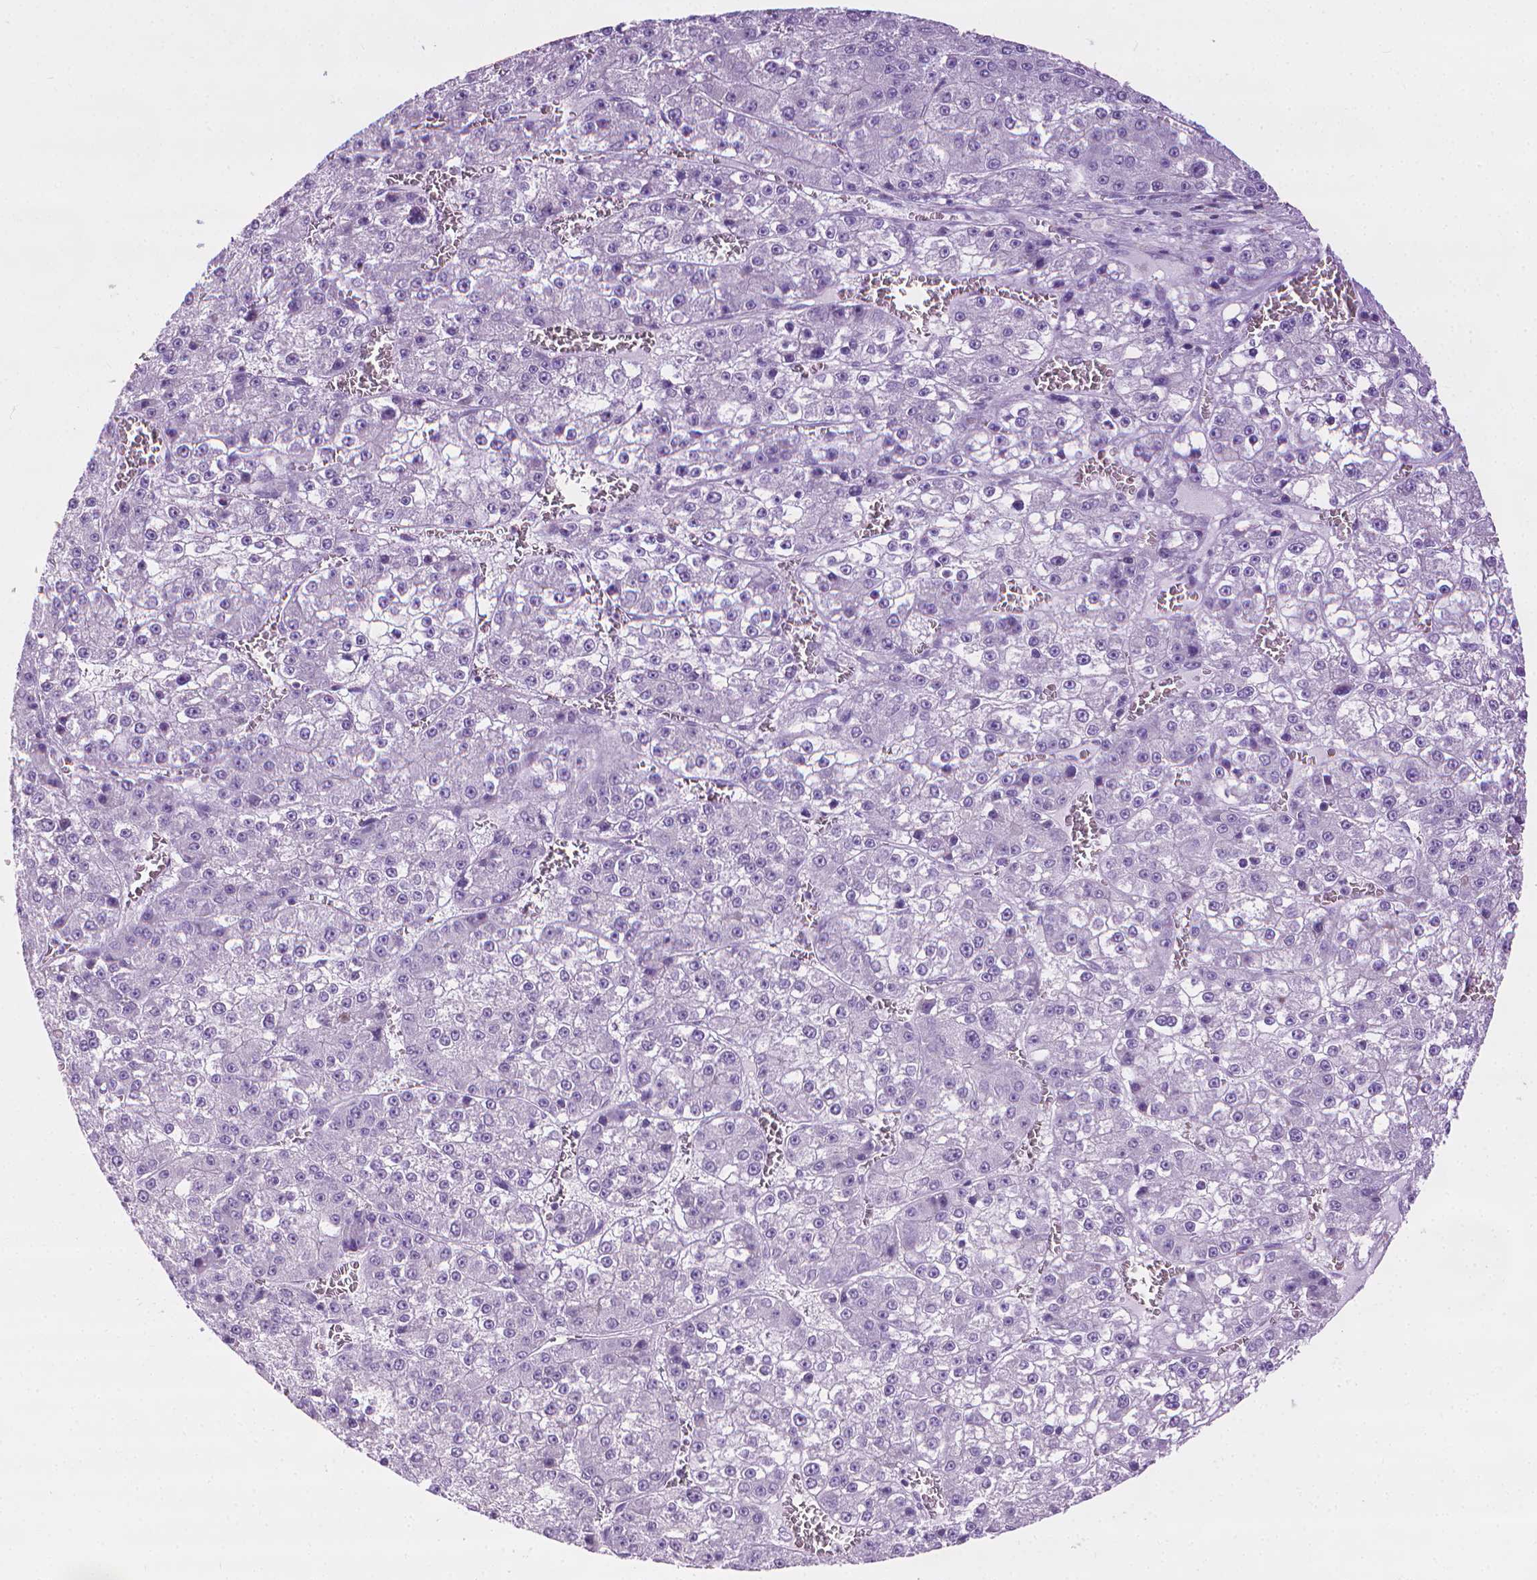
{"staining": {"intensity": "negative", "quantity": "none", "location": "none"}, "tissue": "liver cancer", "cell_type": "Tumor cells", "image_type": "cancer", "snomed": [{"axis": "morphology", "description": "Carcinoma, Hepatocellular, NOS"}, {"axis": "topography", "description": "Liver"}], "caption": "Histopathology image shows no significant protein positivity in tumor cells of liver hepatocellular carcinoma.", "gene": "DNAI7", "patient": {"sex": "female", "age": 73}}